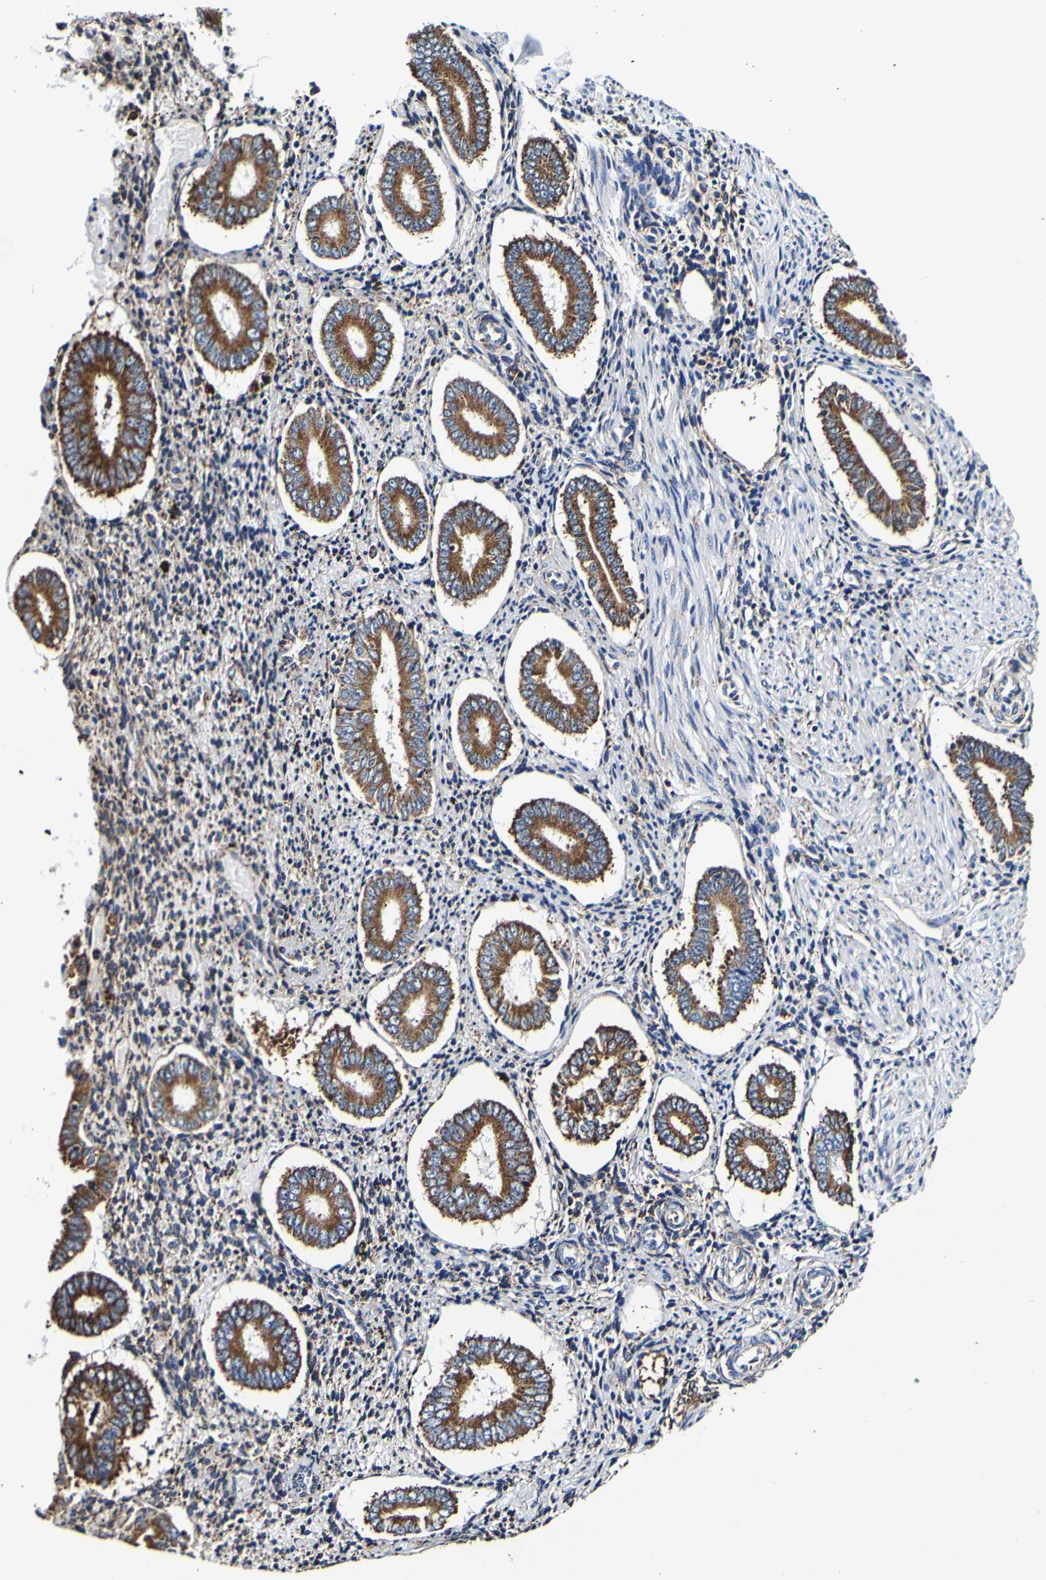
{"staining": {"intensity": "negative", "quantity": "none", "location": "none"}, "tissue": "endometrium", "cell_type": "Cells in endometrial stroma", "image_type": "normal", "snomed": [{"axis": "morphology", "description": "Normal tissue, NOS"}, {"axis": "topography", "description": "Endometrium"}], "caption": "The immunohistochemistry (IHC) micrograph has no significant positivity in cells in endometrial stroma of endometrium.", "gene": "P4HB", "patient": {"sex": "female", "age": 42}}